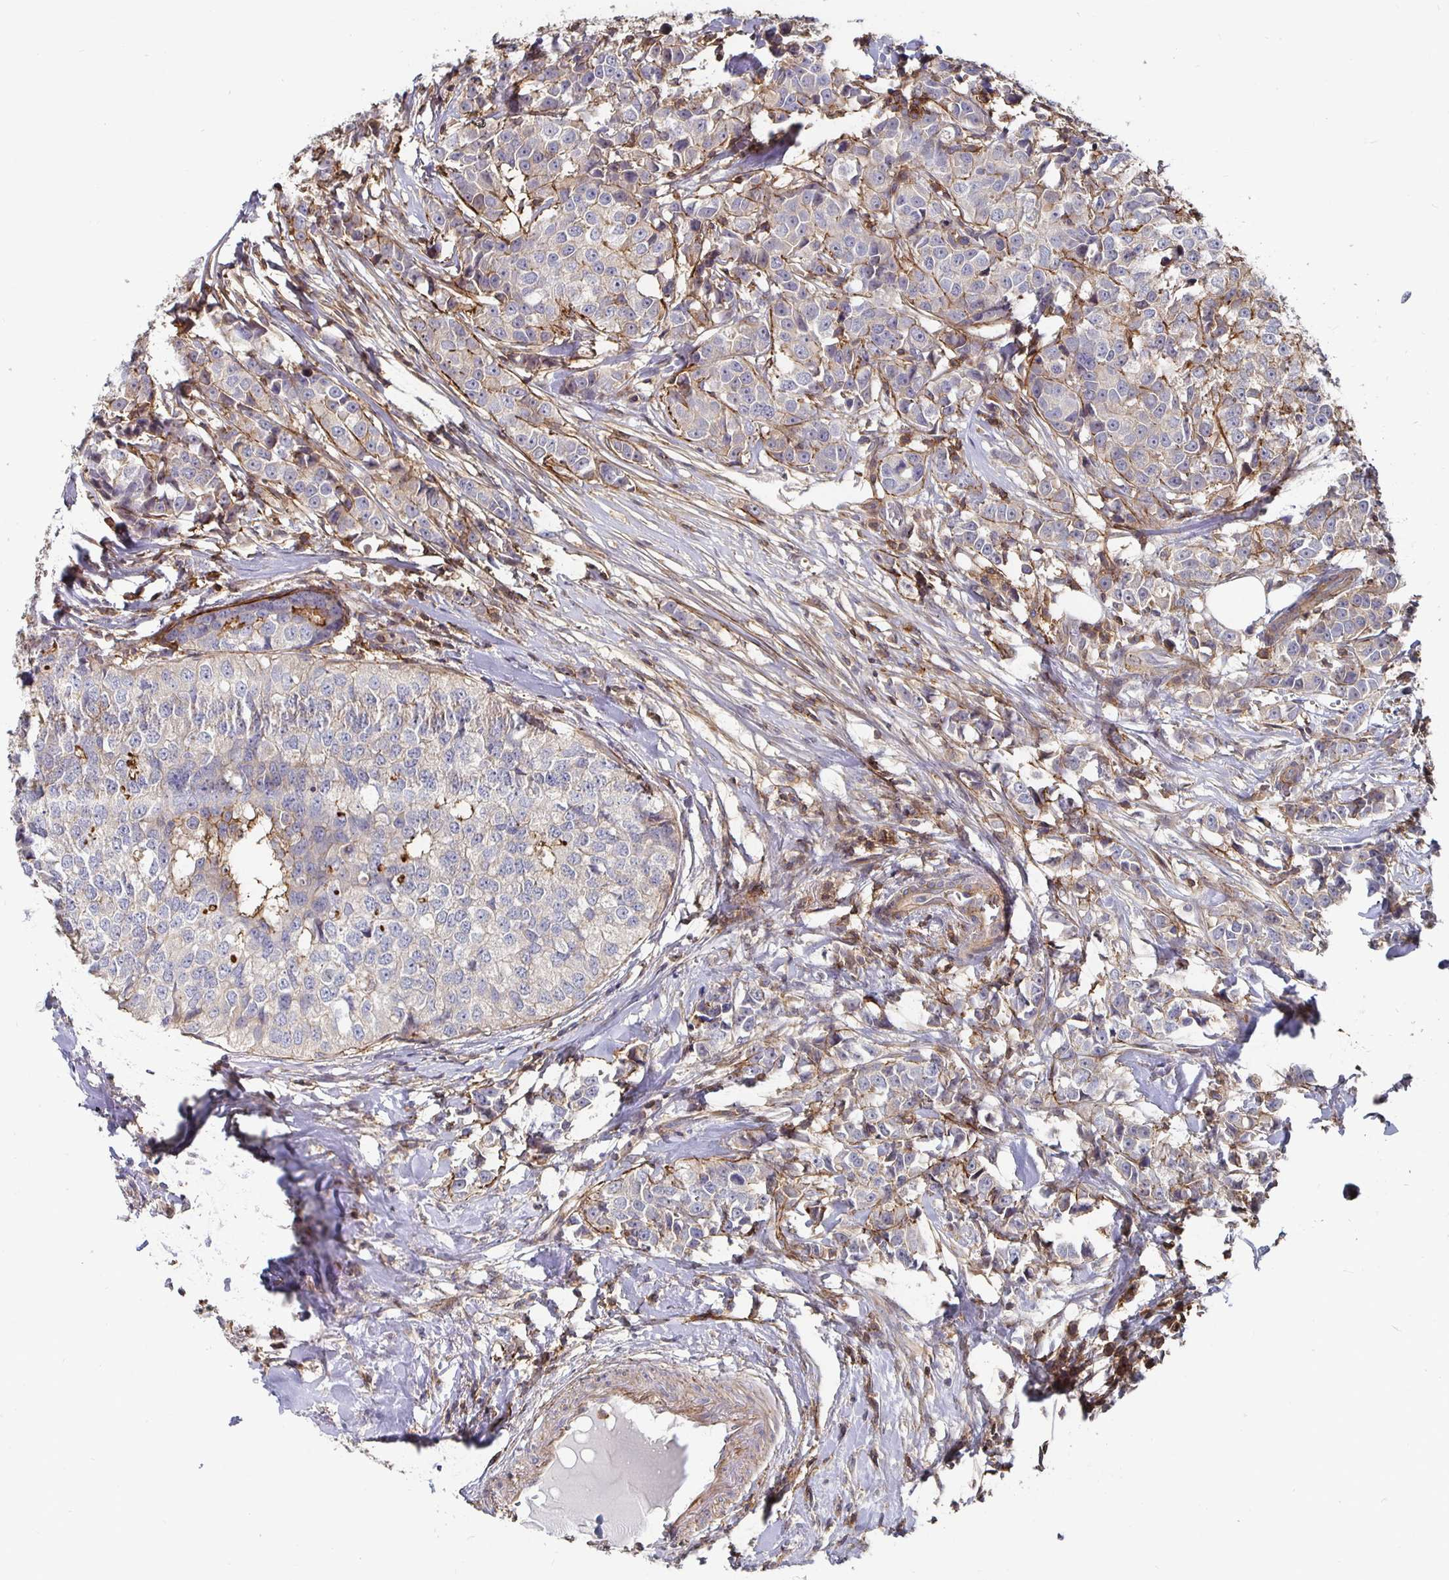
{"staining": {"intensity": "negative", "quantity": "none", "location": "none"}, "tissue": "breast cancer", "cell_type": "Tumor cells", "image_type": "cancer", "snomed": [{"axis": "morphology", "description": "Duct carcinoma"}, {"axis": "topography", "description": "Breast"}], "caption": "Human breast invasive ductal carcinoma stained for a protein using immunohistochemistry reveals no staining in tumor cells.", "gene": "GJA4", "patient": {"sex": "female", "age": 80}}